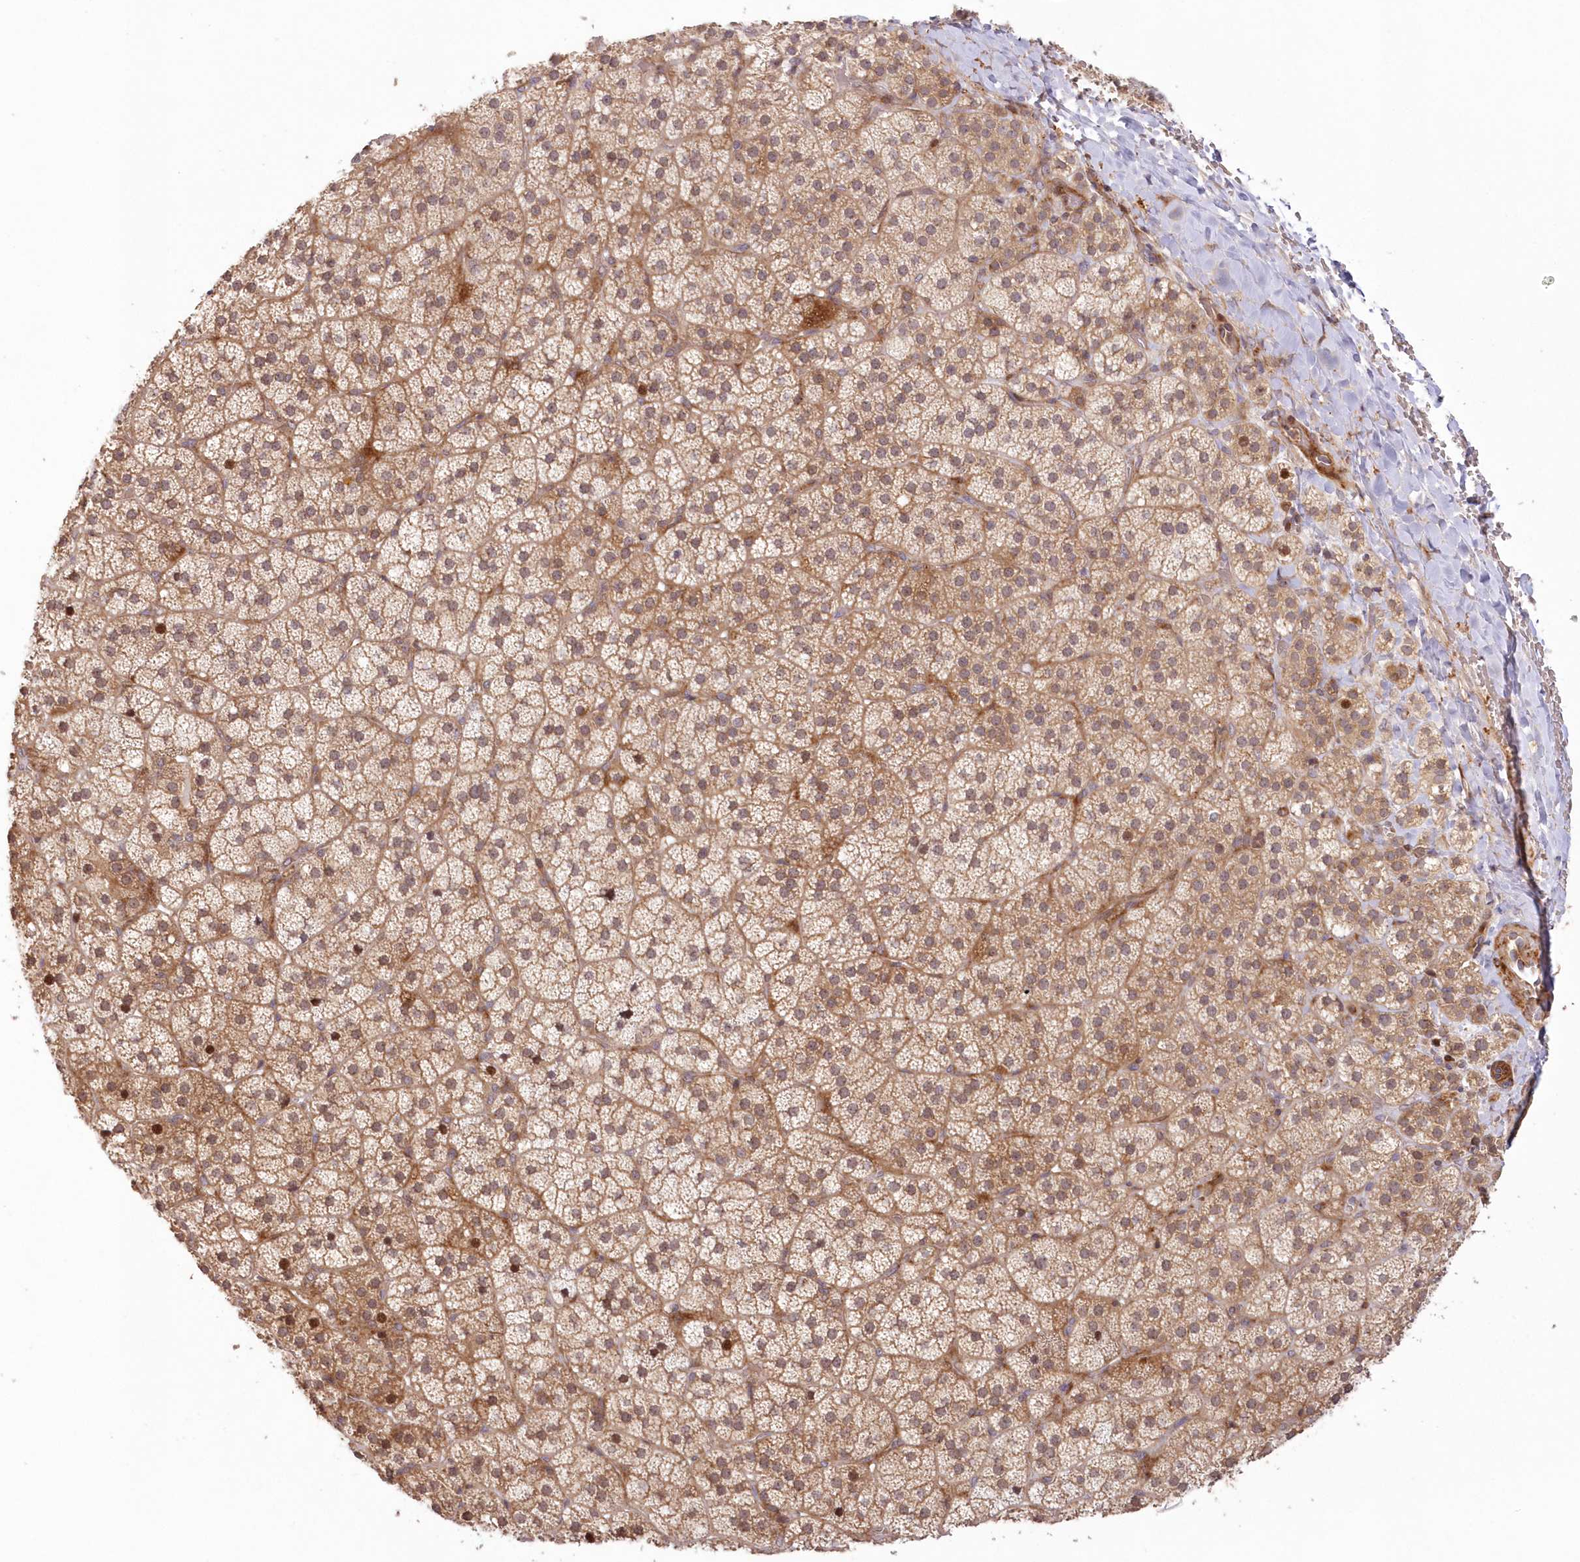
{"staining": {"intensity": "moderate", "quantity": ">75%", "location": "cytoplasmic/membranous,nuclear"}, "tissue": "adrenal gland", "cell_type": "Glandular cells", "image_type": "normal", "snomed": [{"axis": "morphology", "description": "Normal tissue, NOS"}, {"axis": "topography", "description": "Adrenal gland"}], "caption": "Immunohistochemistry (IHC) micrograph of benign human adrenal gland stained for a protein (brown), which reveals medium levels of moderate cytoplasmic/membranous,nuclear positivity in about >75% of glandular cells.", "gene": "UBTD2", "patient": {"sex": "female", "age": 44}}